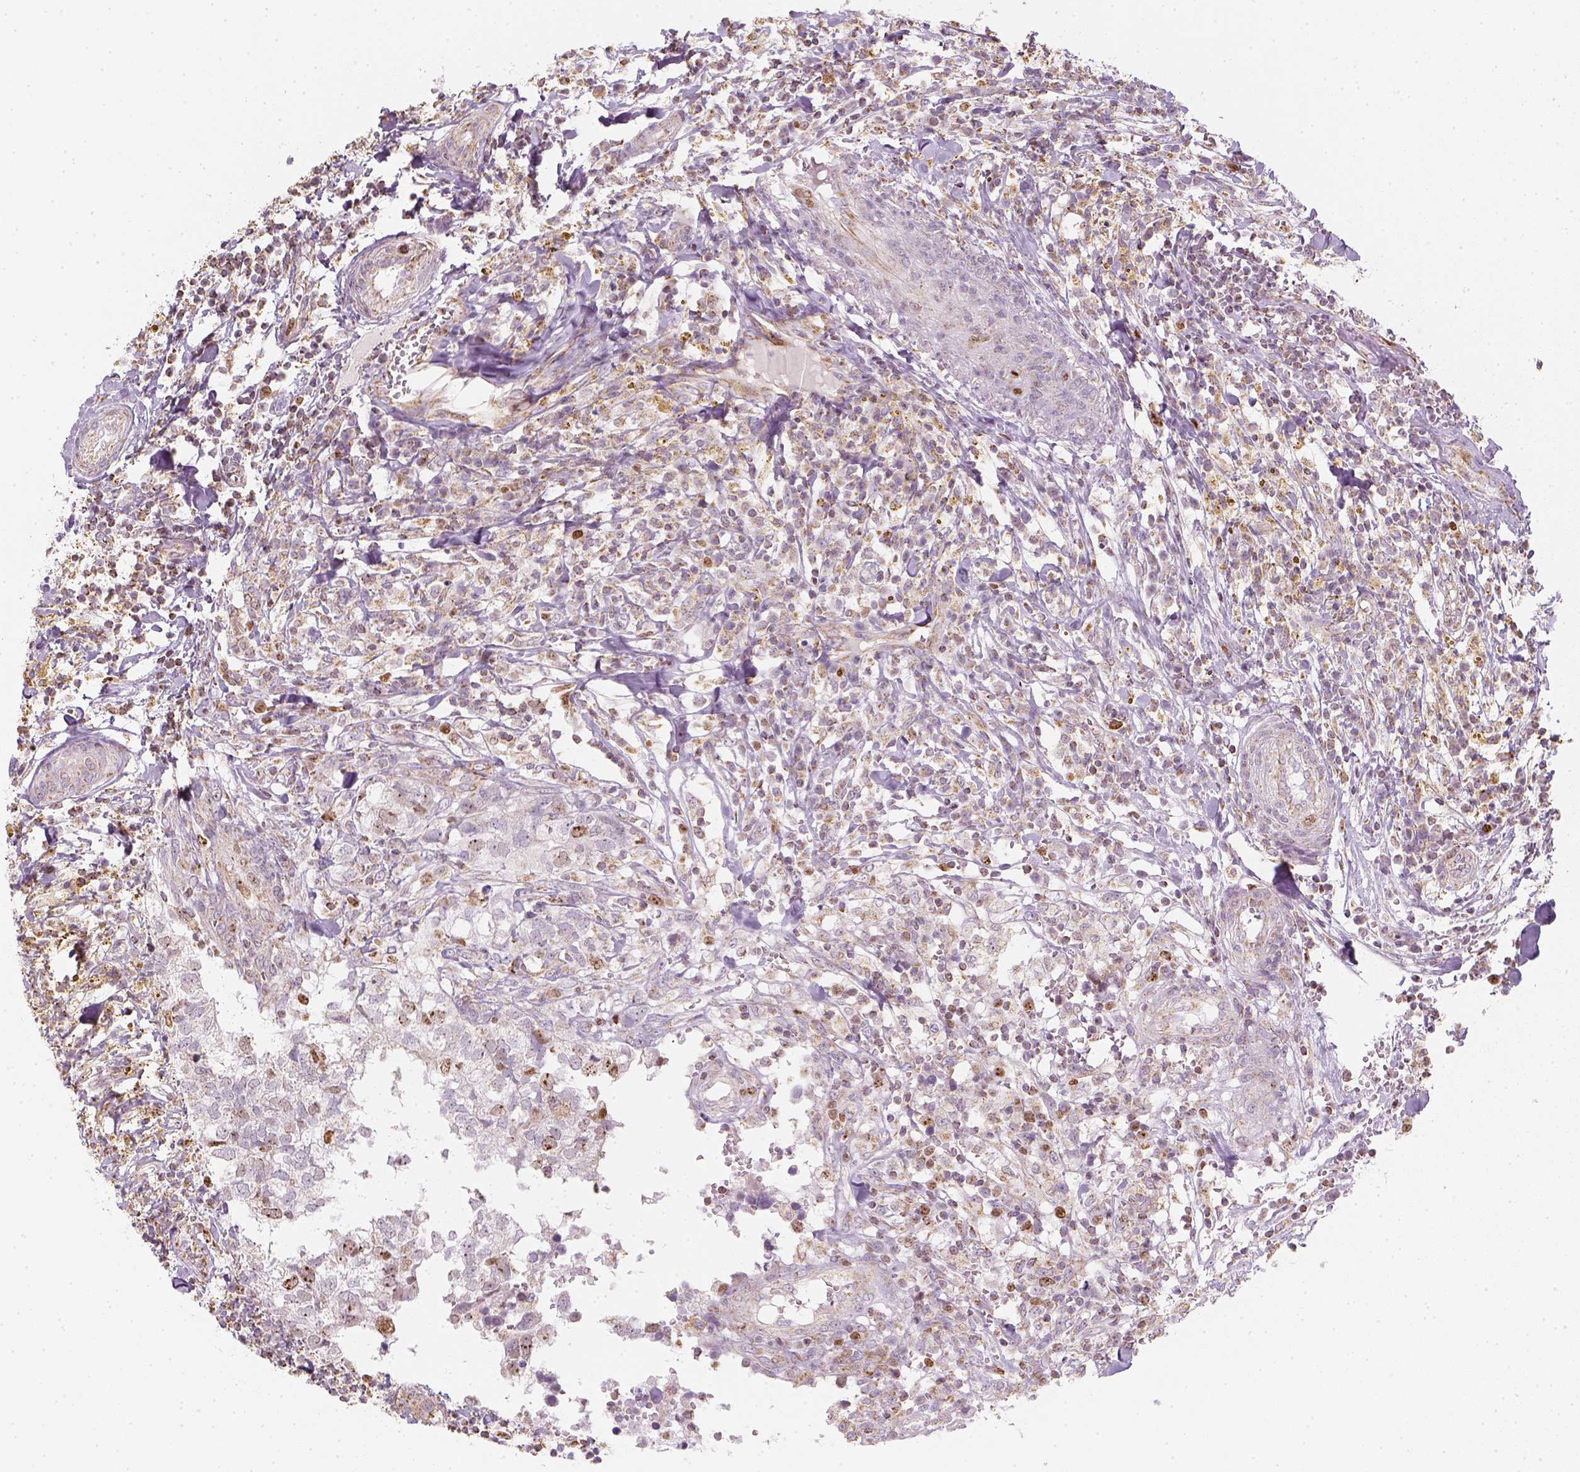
{"staining": {"intensity": "moderate", "quantity": "<25%", "location": "nuclear"}, "tissue": "breast cancer", "cell_type": "Tumor cells", "image_type": "cancer", "snomed": [{"axis": "morphology", "description": "Duct carcinoma"}, {"axis": "topography", "description": "Breast"}], "caption": "The immunohistochemical stain labels moderate nuclear staining in tumor cells of breast cancer (intraductal carcinoma) tissue. The staining was performed using DAB (3,3'-diaminobenzidine), with brown indicating positive protein expression. Nuclei are stained blue with hematoxylin.", "gene": "LCA5", "patient": {"sex": "female", "age": 30}}